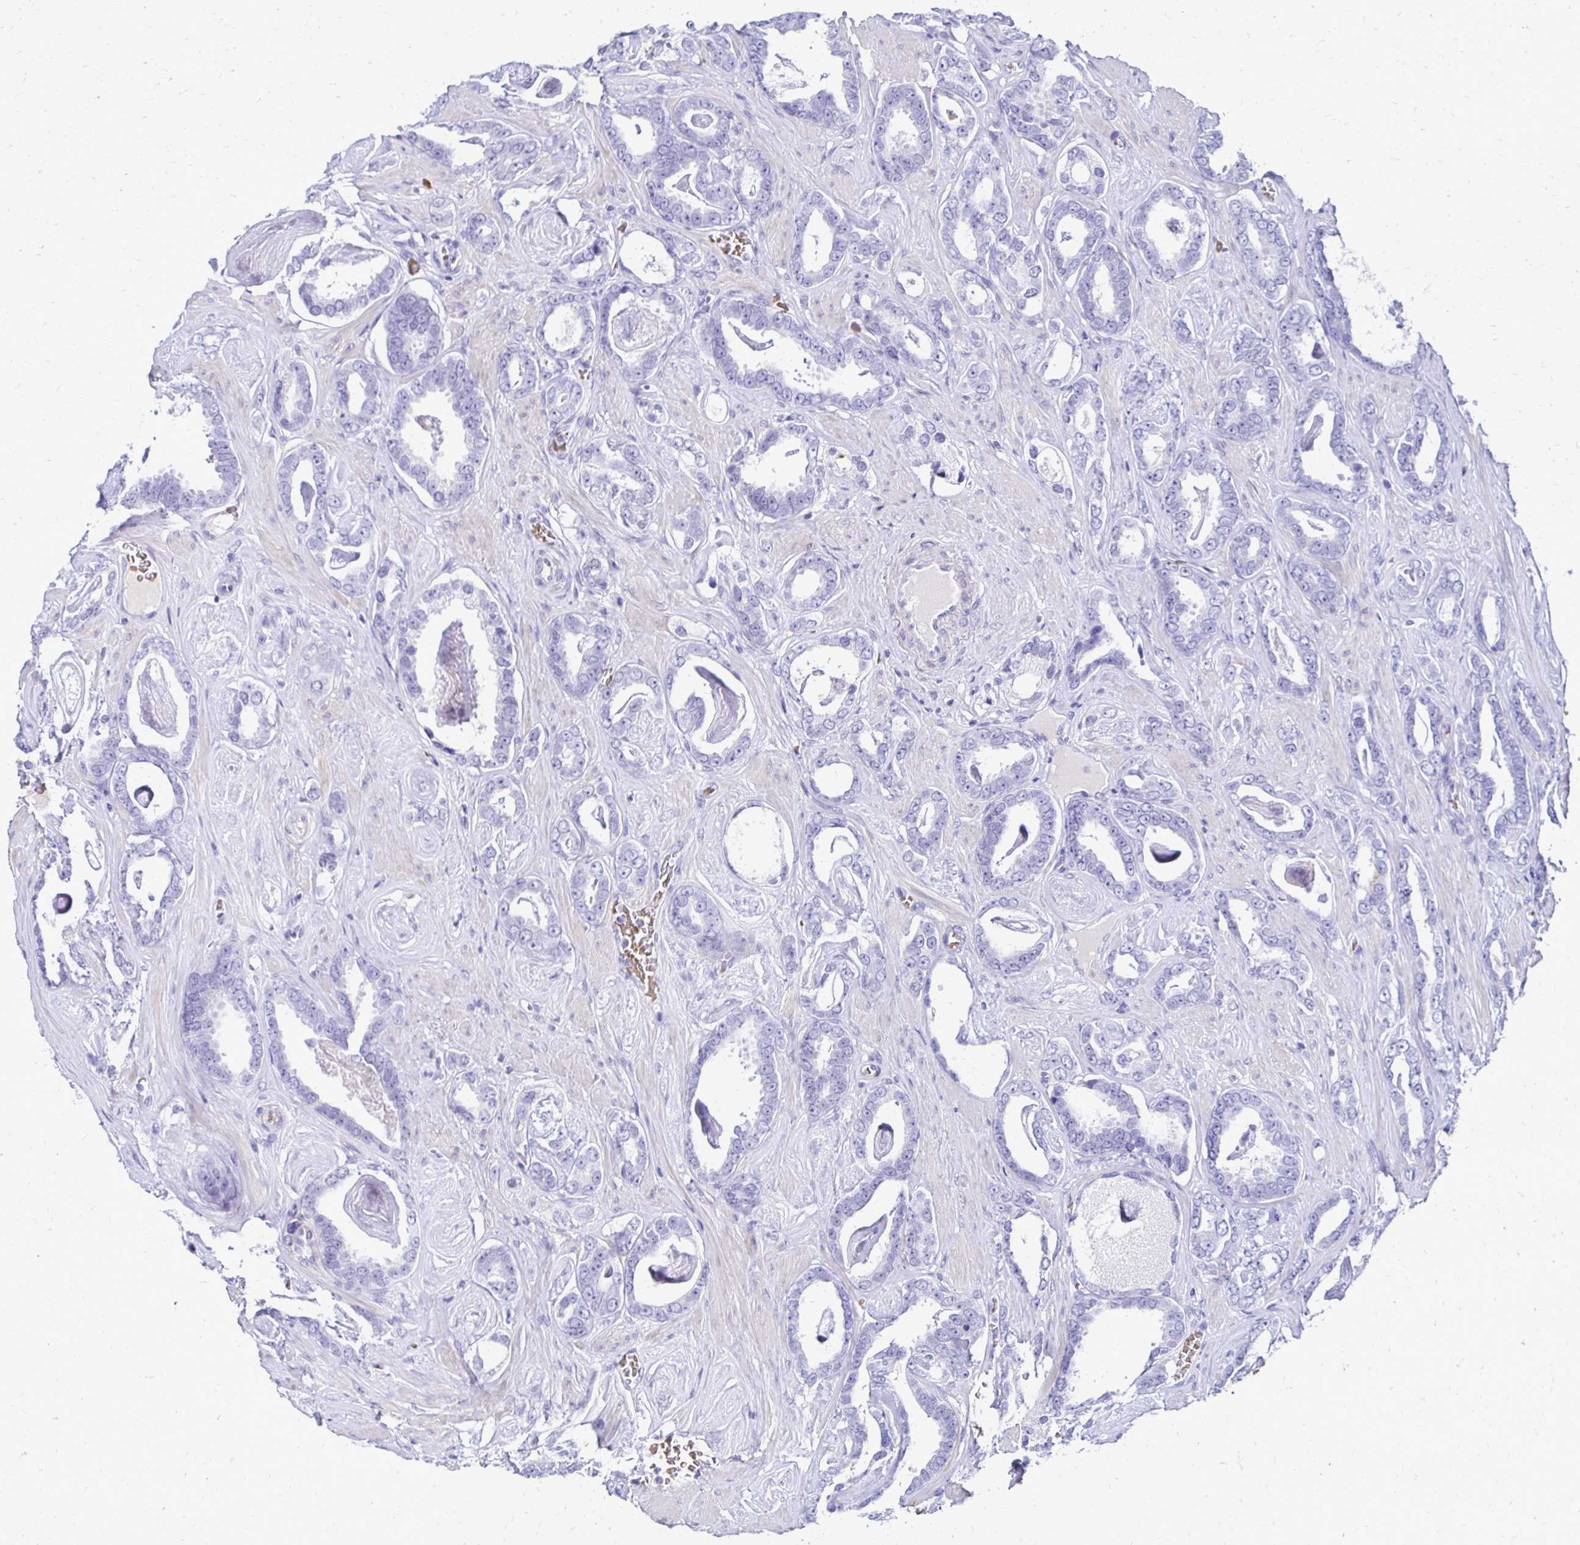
{"staining": {"intensity": "negative", "quantity": "none", "location": "none"}, "tissue": "prostate cancer", "cell_type": "Tumor cells", "image_type": "cancer", "snomed": [{"axis": "morphology", "description": "Adenocarcinoma, High grade"}, {"axis": "topography", "description": "Prostate"}], "caption": "Tumor cells are negative for protein expression in human prostate adenocarcinoma (high-grade).", "gene": "RHBDL3", "patient": {"sex": "male", "age": 63}}